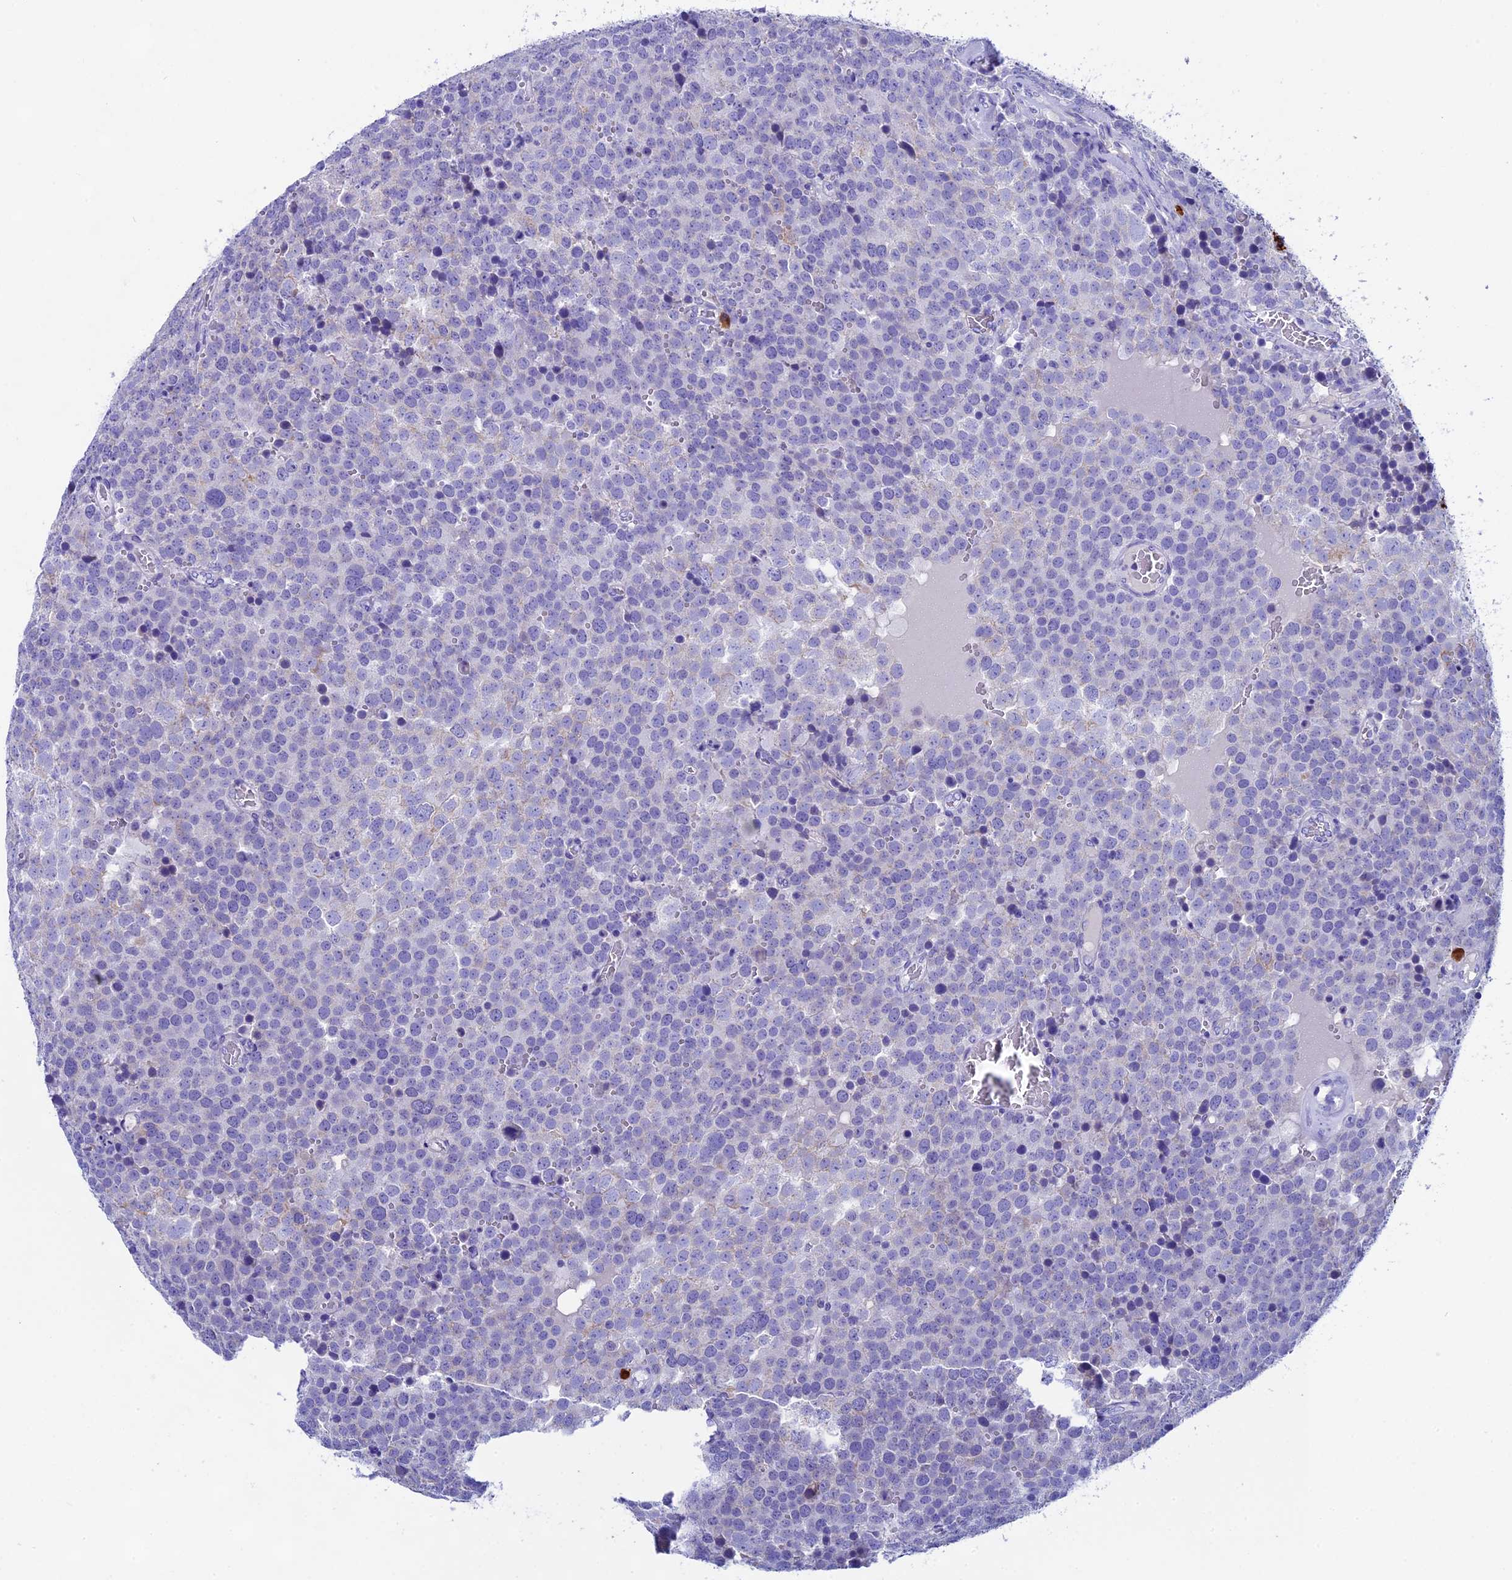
{"staining": {"intensity": "negative", "quantity": "none", "location": "none"}, "tissue": "testis cancer", "cell_type": "Tumor cells", "image_type": "cancer", "snomed": [{"axis": "morphology", "description": "Seminoma, NOS"}, {"axis": "topography", "description": "Testis"}], "caption": "Human seminoma (testis) stained for a protein using immunohistochemistry (IHC) displays no staining in tumor cells.", "gene": "FKBP11", "patient": {"sex": "male", "age": 71}}